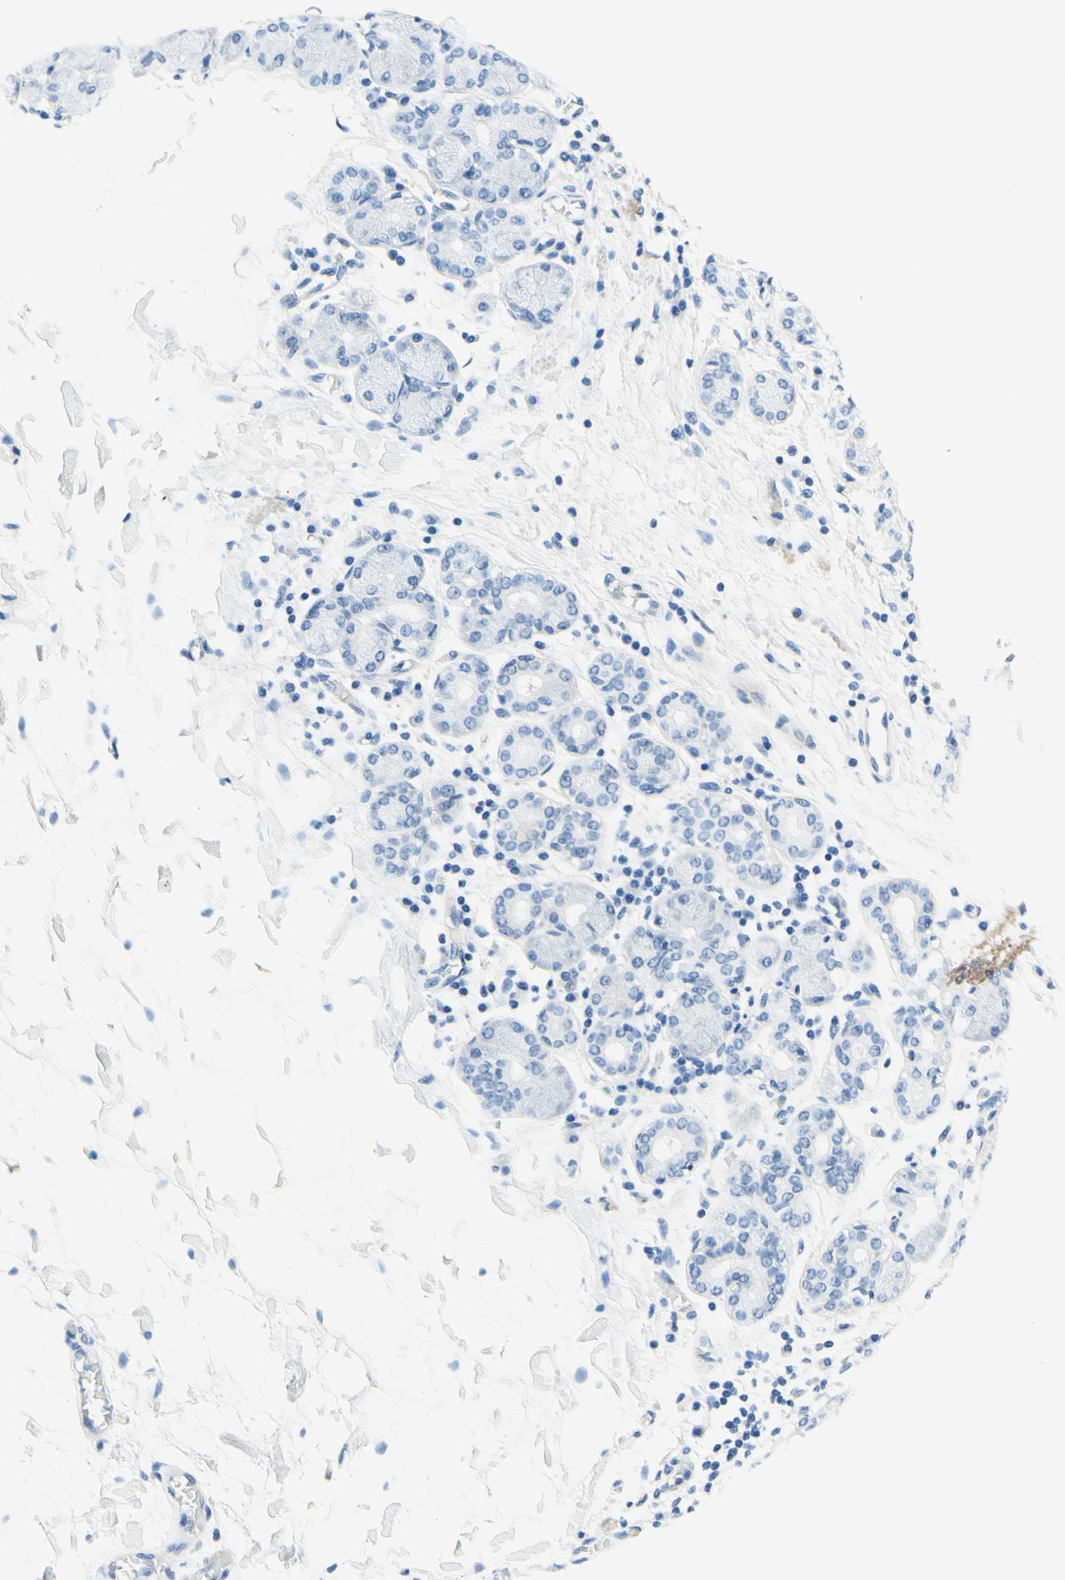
{"staining": {"intensity": "negative", "quantity": "none", "location": "none"}, "tissue": "salivary gland", "cell_type": "Glandular cells", "image_type": "normal", "snomed": [{"axis": "morphology", "description": "Normal tissue, NOS"}, {"axis": "topography", "description": "Salivary gland"}], "caption": "A micrograph of human salivary gland is negative for staining in glandular cells. Nuclei are stained in blue.", "gene": "PASD1", "patient": {"sex": "female", "age": 24}}